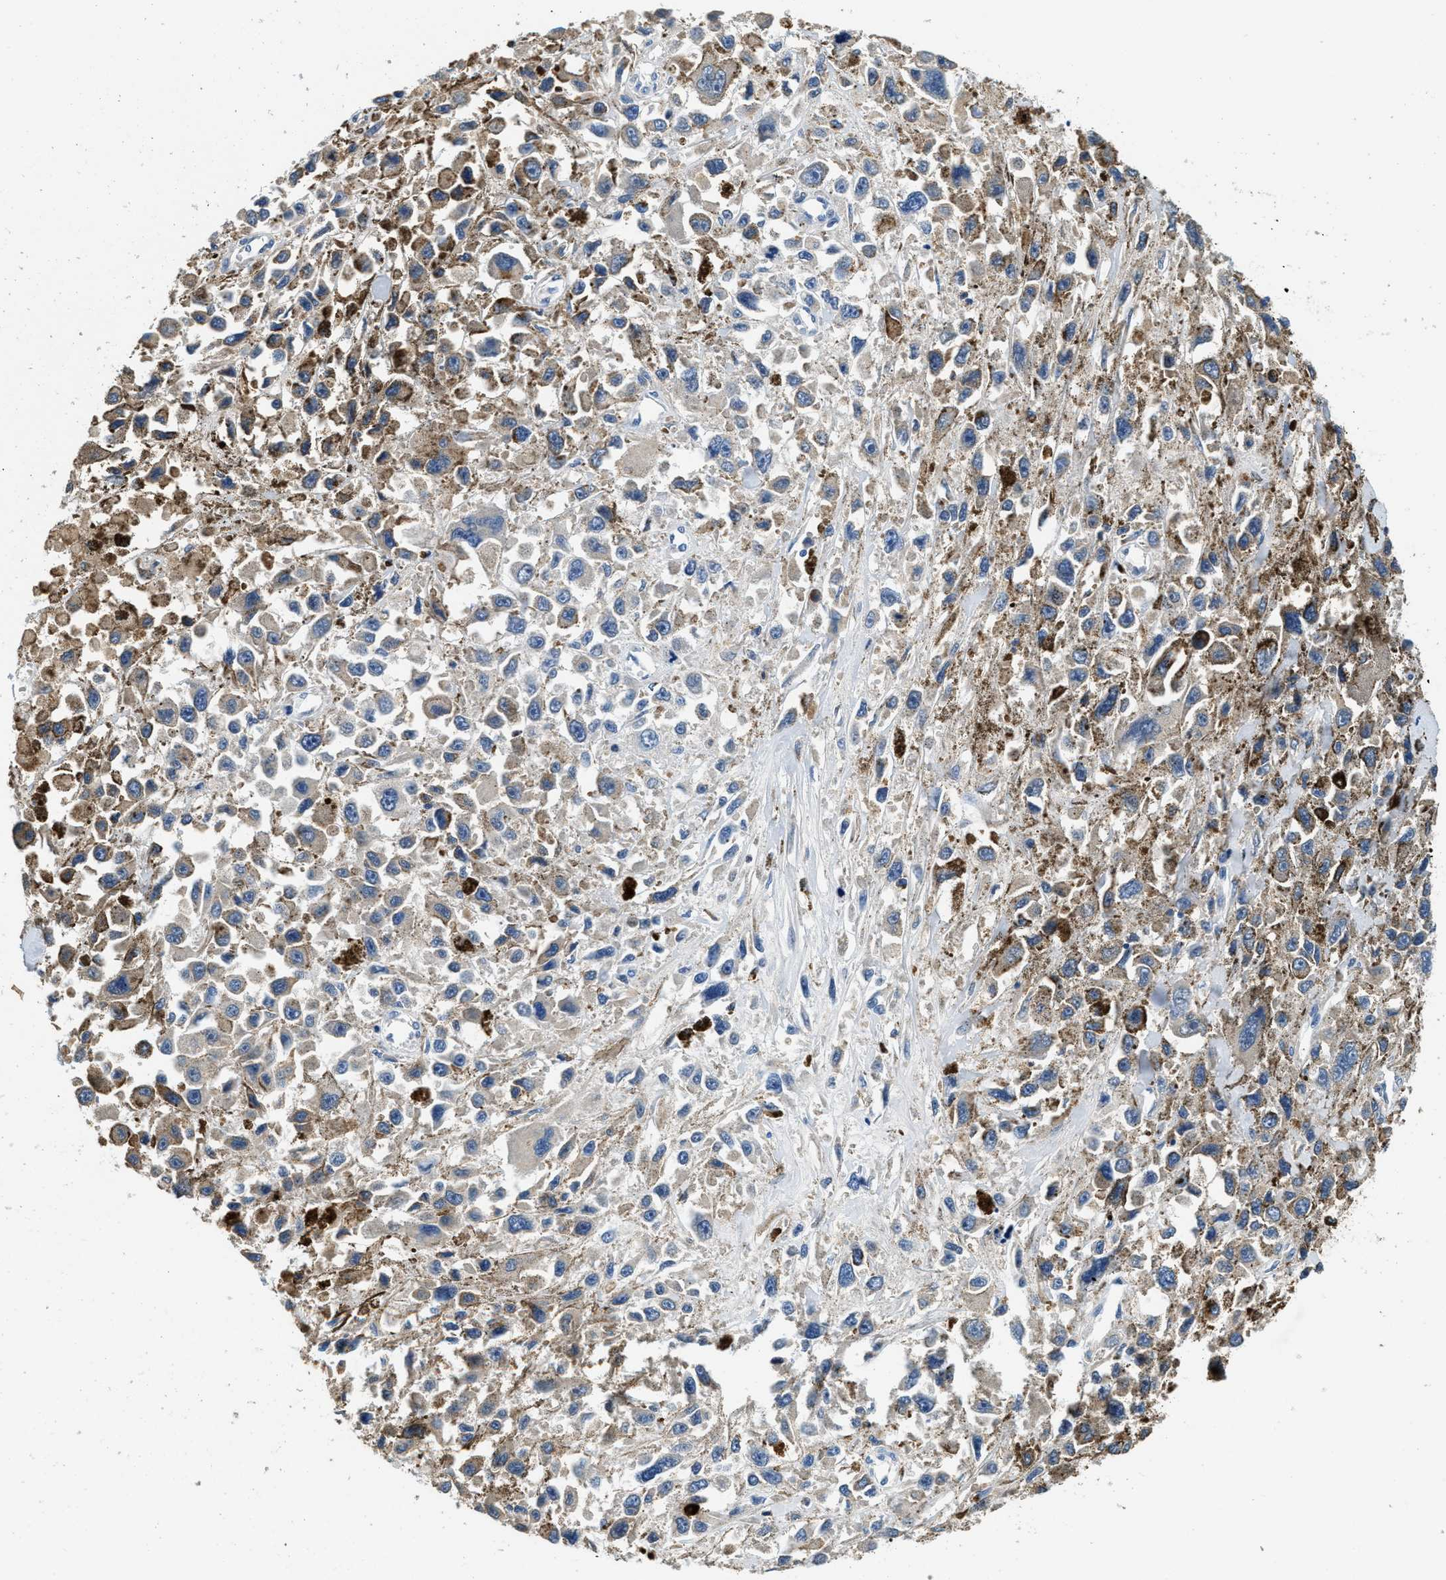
{"staining": {"intensity": "weak", "quantity": "25%-75%", "location": "cytoplasmic/membranous"}, "tissue": "melanoma", "cell_type": "Tumor cells", "image_type": "cancer", "snomed": [{"axis": "morphology", "description": "Malignant melanoma, Metastatic site"}, {"axis": "topography", "description": "Lymph node"}], "caption": "Immunohistochemistry (DAB (3,3'-diaminobenzidine)) staining of melanoma reveals weak cytoplasmic/membranous protein staining in about 25%-75% of tumor cells. (DAB (3,3'-diaminobenzidine) IHC, brown staining for protein, blue staining for nuclei).", "gene": "ALDH3A2", "patient": {"sex": "male", "age": 59}}